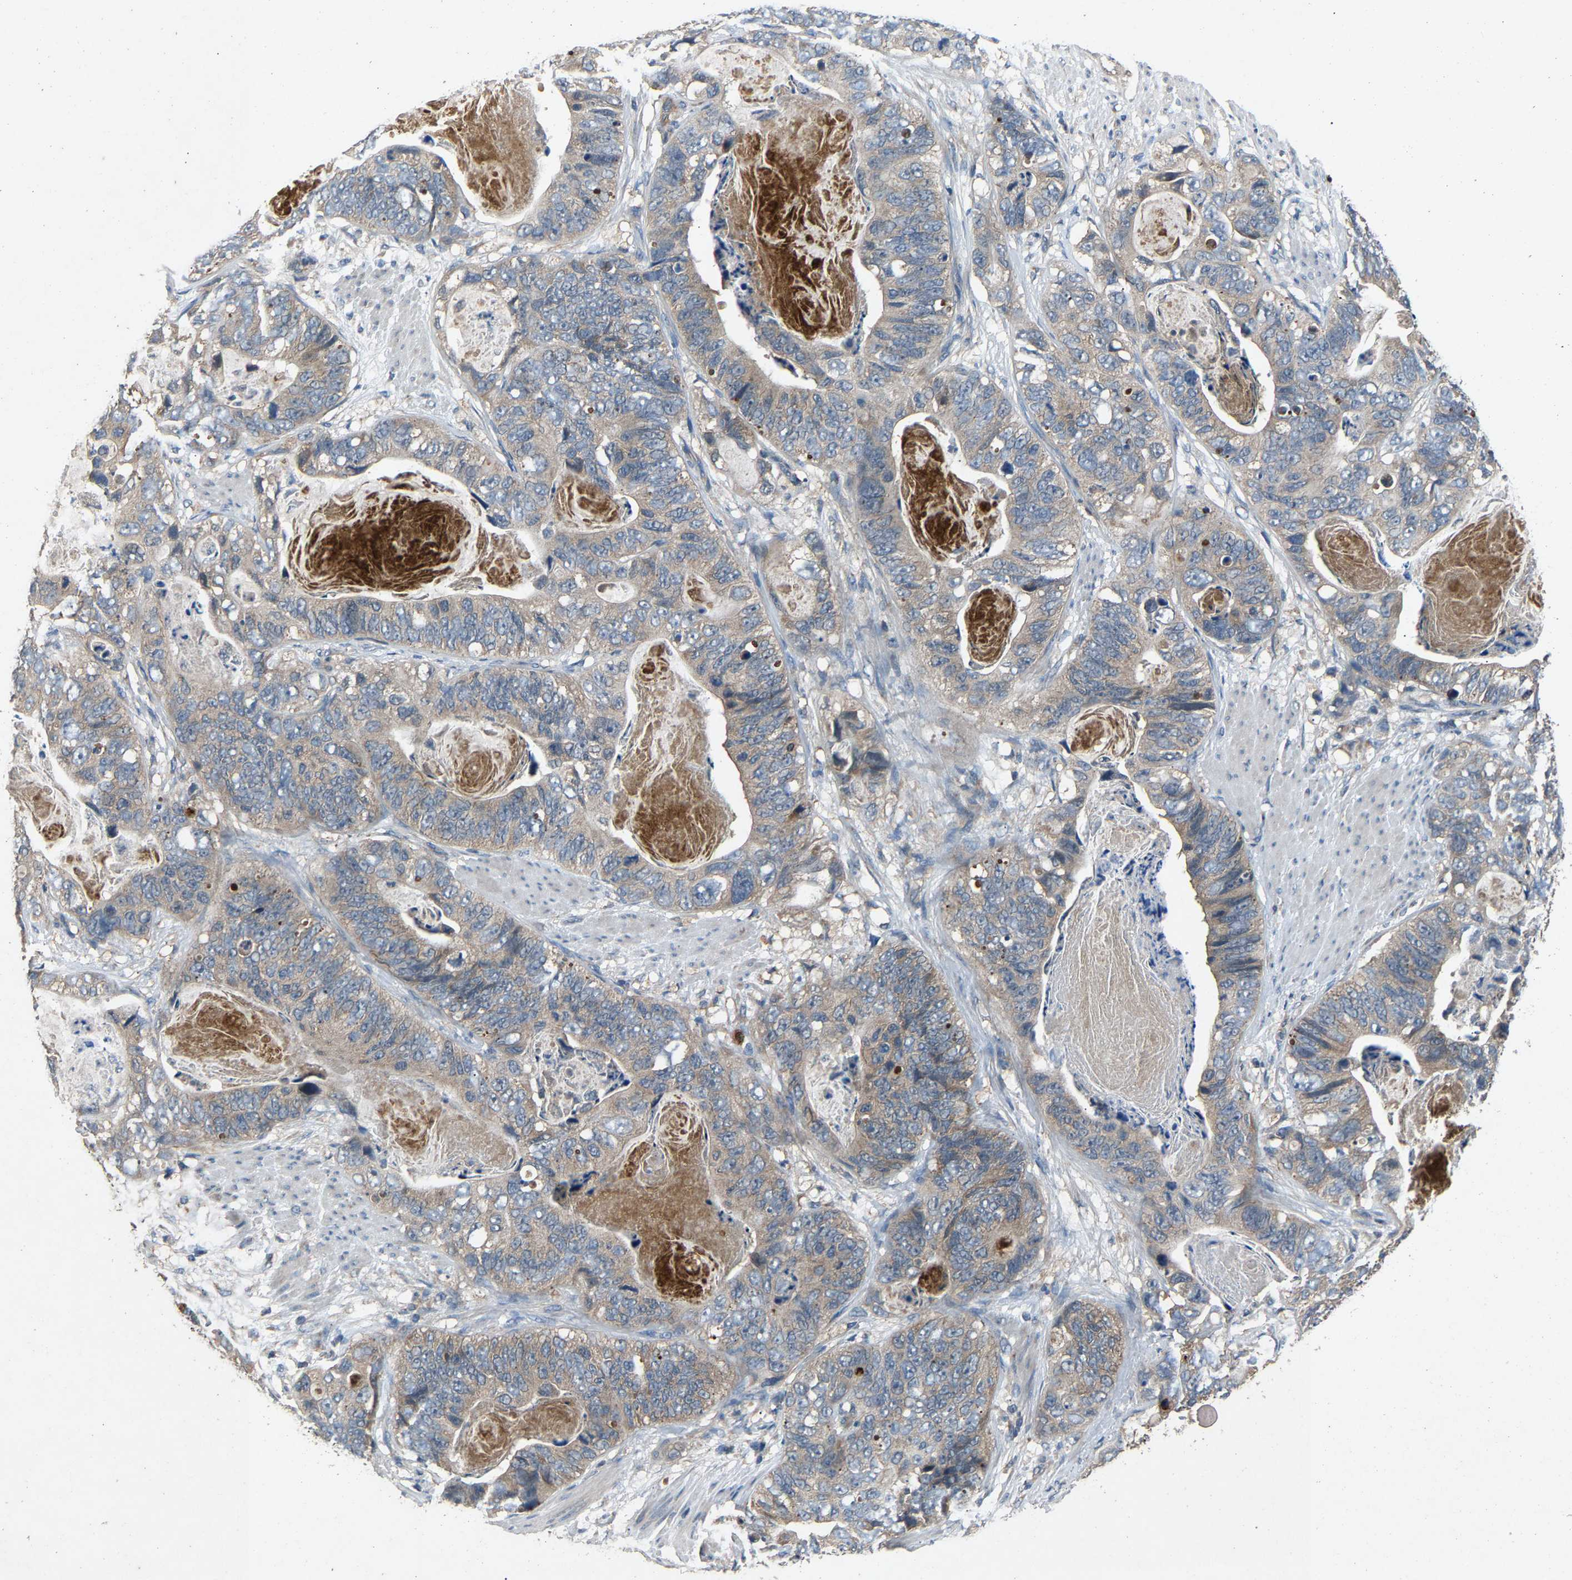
{"staining": {"intensity": "weak", "quantity": "25%-75%", "location": "cytoplasmic/membranous"}, "tissue": "stomach cancer", "cell_type": "Tumor cells", "image_type": "cancer", "snomed": [{"axis": "morphology", "description": "Adenocarcinoma, NOS"}, {"axis": "topography", "description": "Stomach"}], "caption": "Protein expression analysis of stomach adenocarcinoma displays weak cytoplasmic/membranous positivity in approximately 25%-75% of tumor cells. Using DAB (3,3'-diaminobenzidine) (brown) and hematoxylin (blue) stains, captured at high magnification using brightfield microscopy.", "gene": "PPID", "patient": {"sex": "female", "age": 89}}